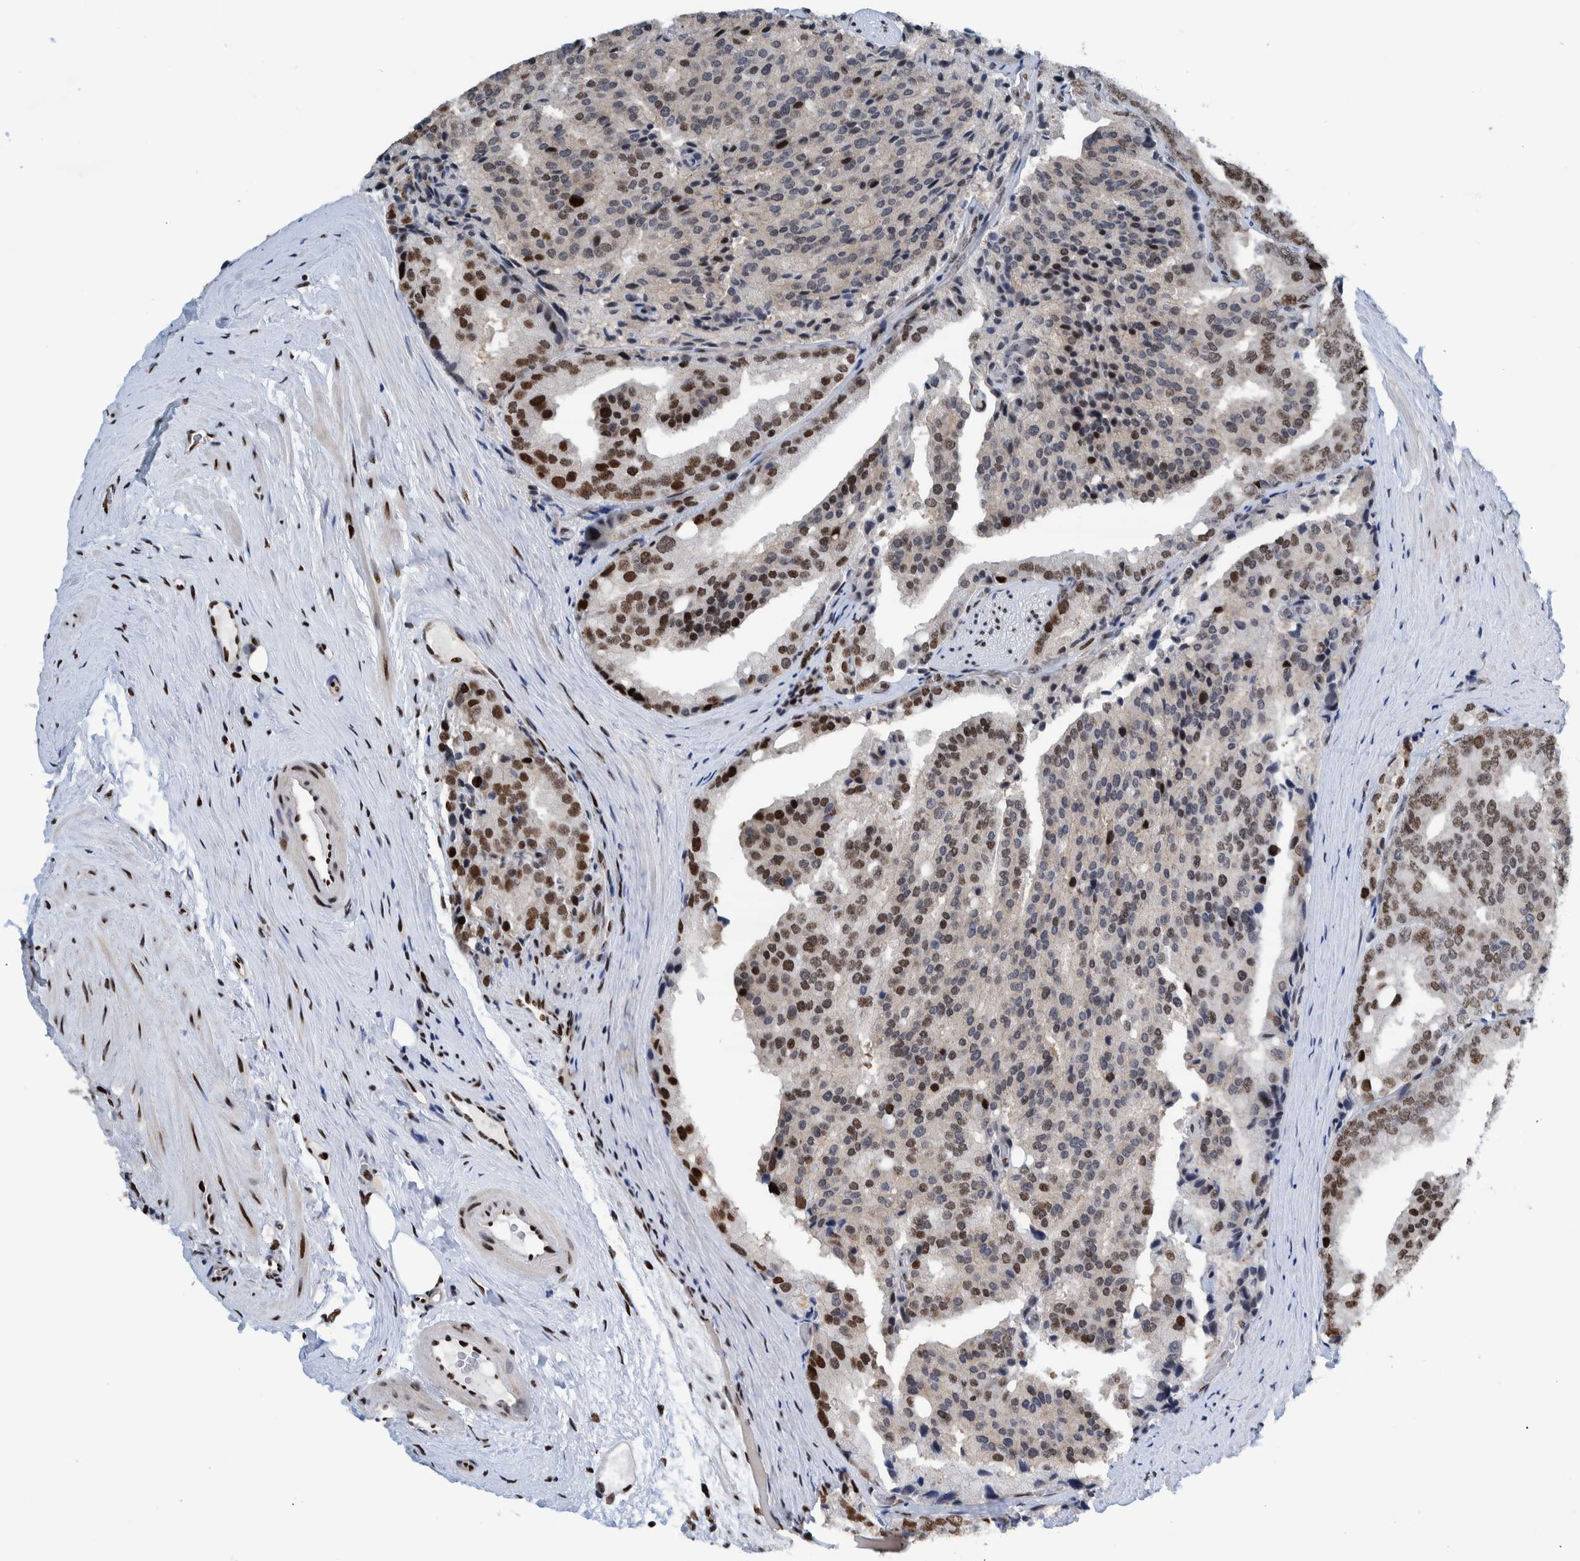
{"staining": {"intensity": "strong", "quantity": "<25%", "location": "nuclear"}, "tissue": "prostate cancer", "cell_type": "Tumor cells", "image_type": "cancer", "snomed": [{"axis": "morphology", "description": "Adenocarcinoma, High grade"}, {"axis": "topography", "description": "Prostate"}], "caption": "High-magnification brightfield microscopy of prostate cancer stained with DAB (3,3'-diaminobenzidine) (brown) and counterstained with hematoxylin (blue). tumor cells exhibit strong nuclear expression is seen in approximately<25% of cells. The staining was performed using DAB (3,3'-diaminobenzidine) to visualize the protein expression in brown, while the nuclei were stained in blue with hematoxylin (Magnification: 20x).", "gene": "HEATR9", "patient": {"sex": "male", "age": 50}}